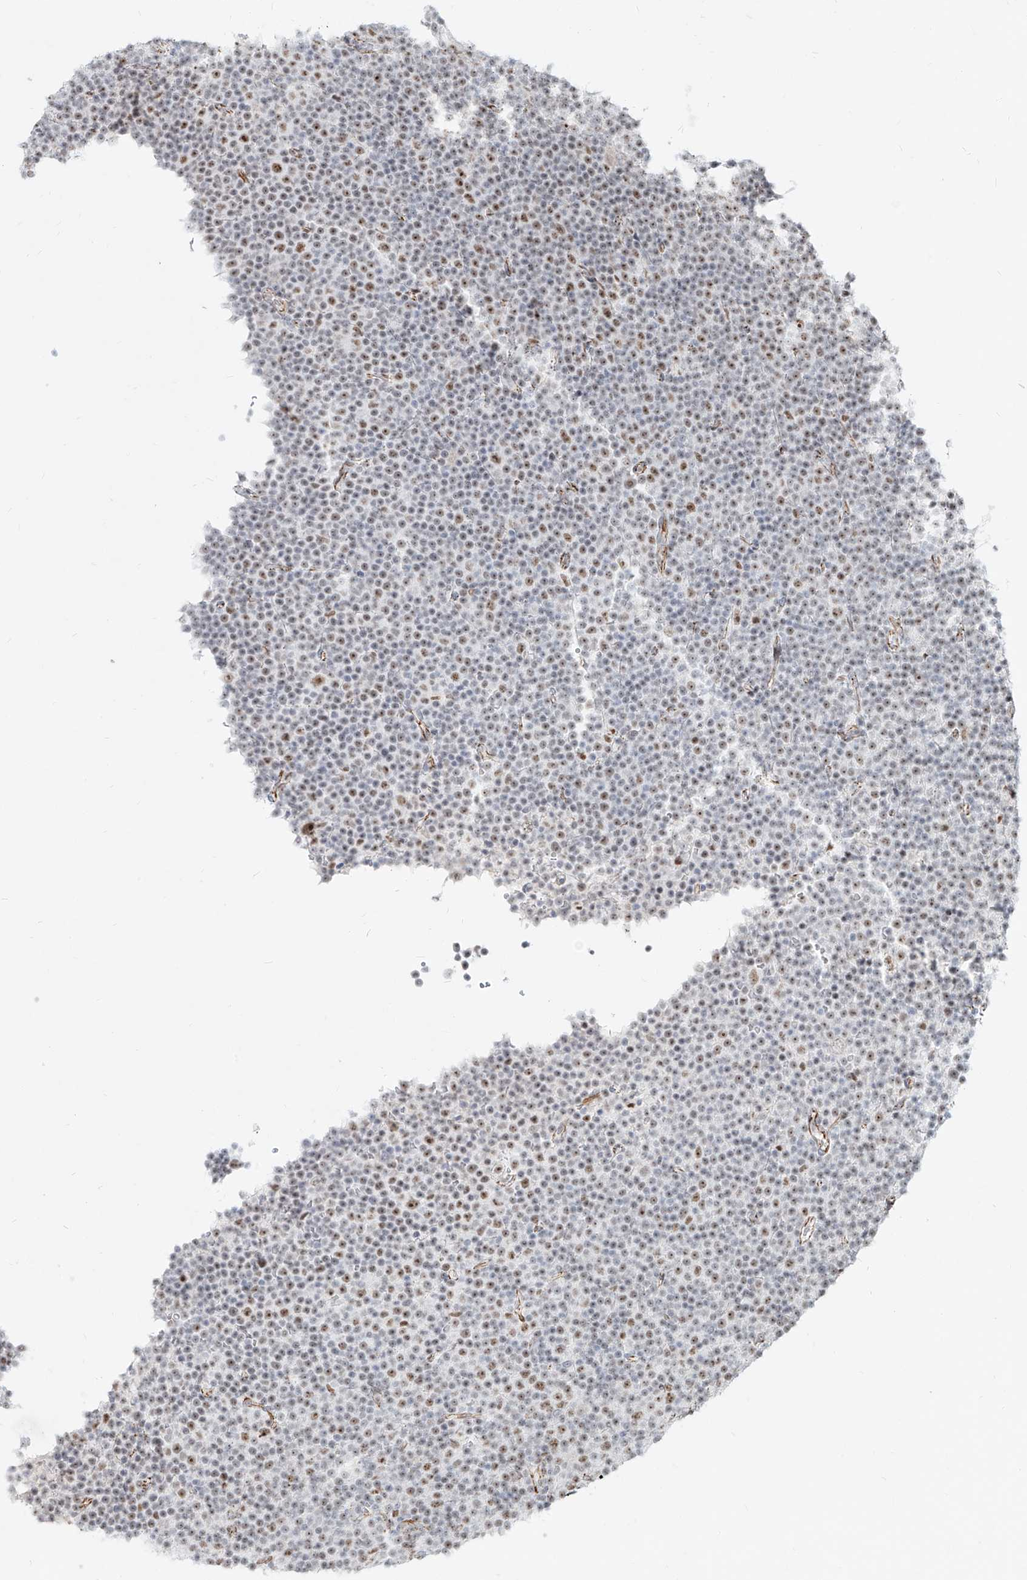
{"staining": {"intensity": "moderate", "quantity": "25%-75%", "location": "nuclear"}, "tissue": "lymphoma", "cell_type": "Tumor cells", "image_type": "cancer", "snomed": [{"axis": "morphology", "description": "Malignant lymphoma, non-Hodgkin's type, Low grade"}, {"axis": "topography", "description": "Lymph node"}], "caption": "IHC histopathology image of human low-grade malignant lymphoma, non-Hodgkin's type stained for a protein (brown), which demonstrates medium levels of moderate nuclear positivity in about 25%-75% of tumor cells.", "gene": "ZNF710", "patient": {"sex": "female", "age": 67}}